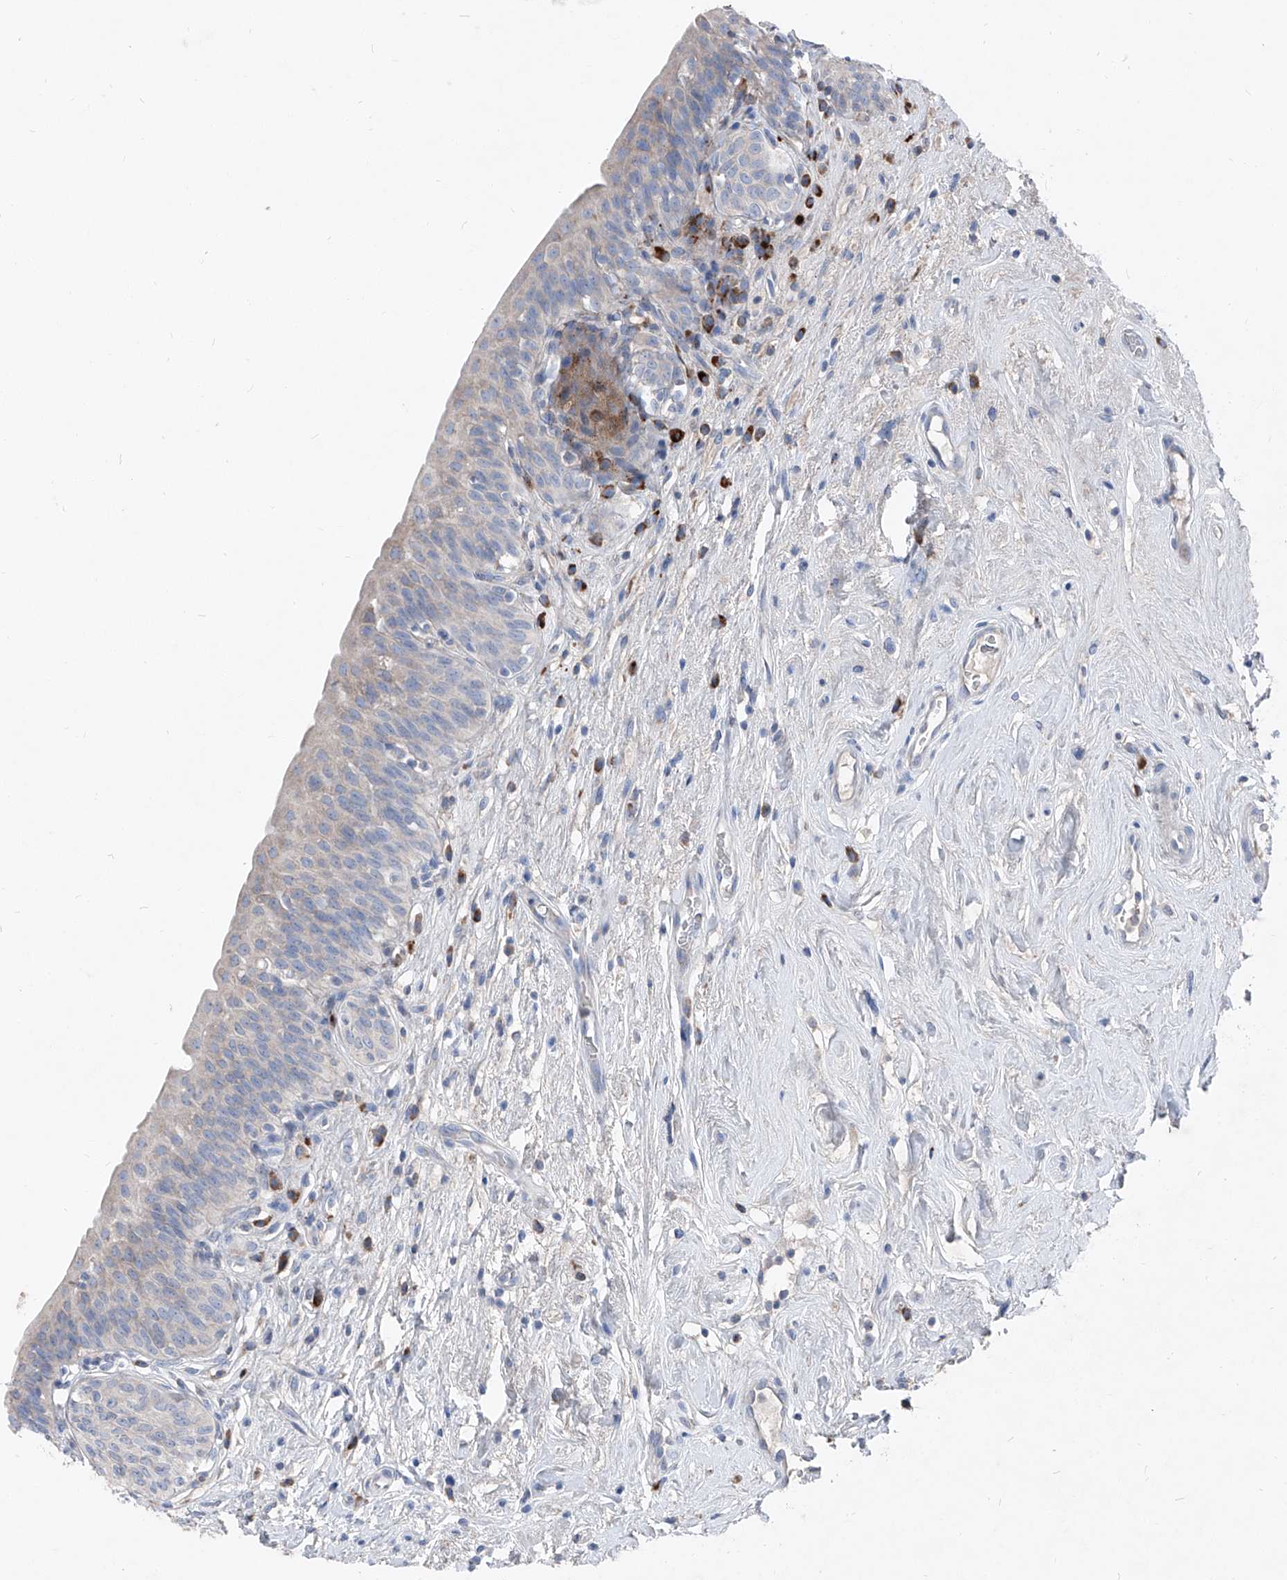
{"staining": {"intensity": "negative", "quantity": "none", "location": "none"}, "tissue": "urinary bladder", "cell_type": "Urothelial cells", "image_type": "normal", "snomed": [{"axis": "morphology", "description": "Normal tissue, NOS"}, {"axis": "topography", "description": "Urinary bladder"}], "caption": "This is a photomicrograph of IHC staining of benign urinary bladder, which shows no positivity in urothelial cells.", "gene": "IFI27", "patient": {"sex": "male", "age": 83}}